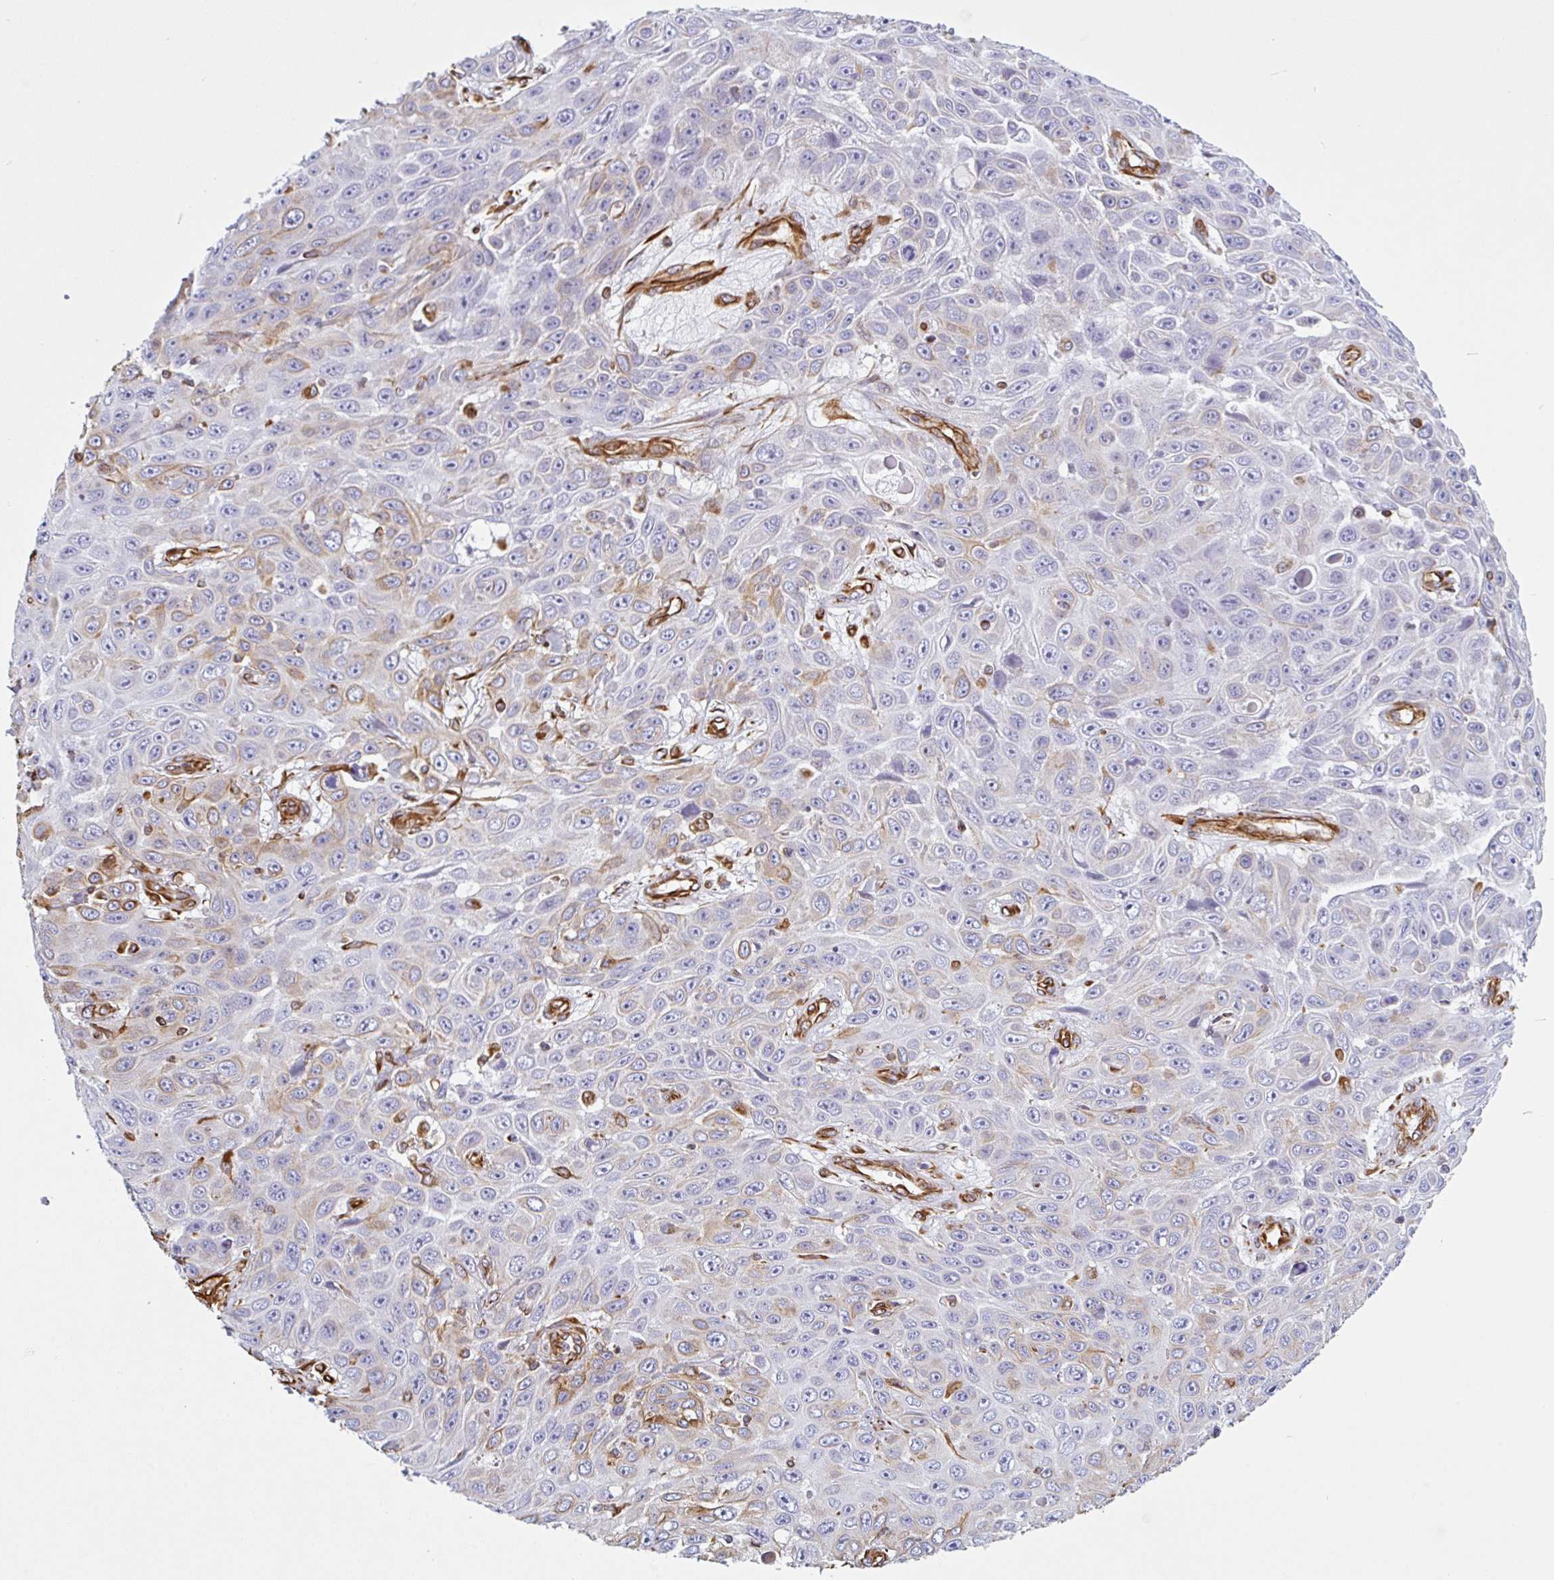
{"staining": {"intensity": "weak", "quantity": "<25%", "location": "cytoplasmic/membranous"}, "tissue": "skin cancer", "cell_type": "Tumor cells", "image_type": "cancer", "snomed": [{"axis": "morphology", "description": "Squamous cell carcinoma, NOS"}, {"axis": "topography", "description": "Skin"}], "caption": "A micrograph of skin squamous cell carcinoma stained for a protein shows no brown staining in tumor cells.", "gene": "PPFIA1", "patient": {"sex": "male", "age": 82}}